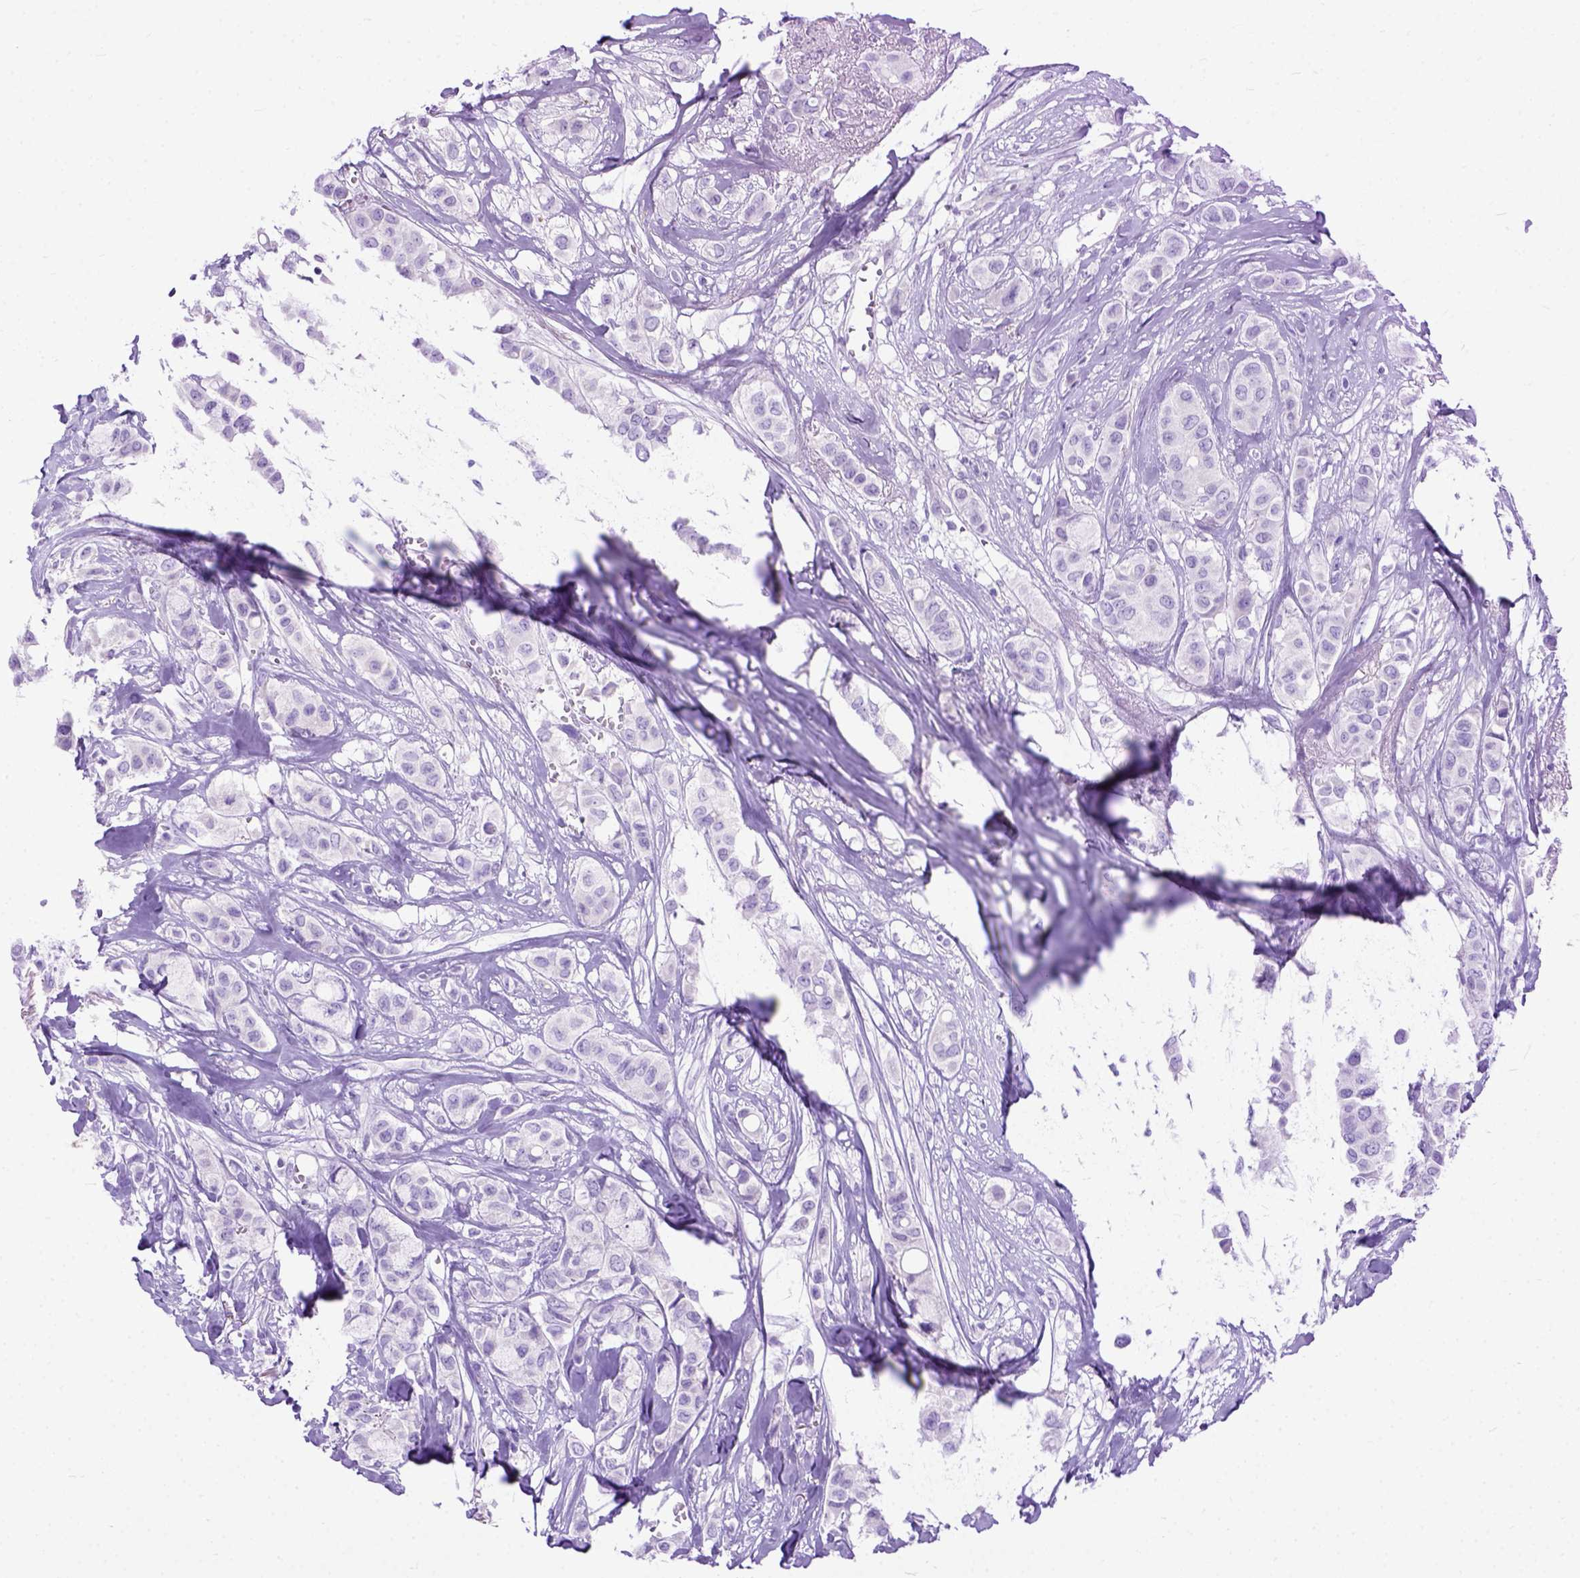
{"staining": {"intensity": "negative", "quantity": "none", "location": "none"}, "tissue": "breast cancer", "cell_type": "Tumor cells", "image_type": "cancer", "snomed": [{"axis": "morphology", "description": "Duct carcinoma"}, {"axis": "topography", "description": "Breast"}], "caption": "Tumor cells show no significant expression in breast cancer. (DAB immunohistochemistry, high magnification).", "gene": "ODAD3", "patient": {"sex": "female", "age": 85}}